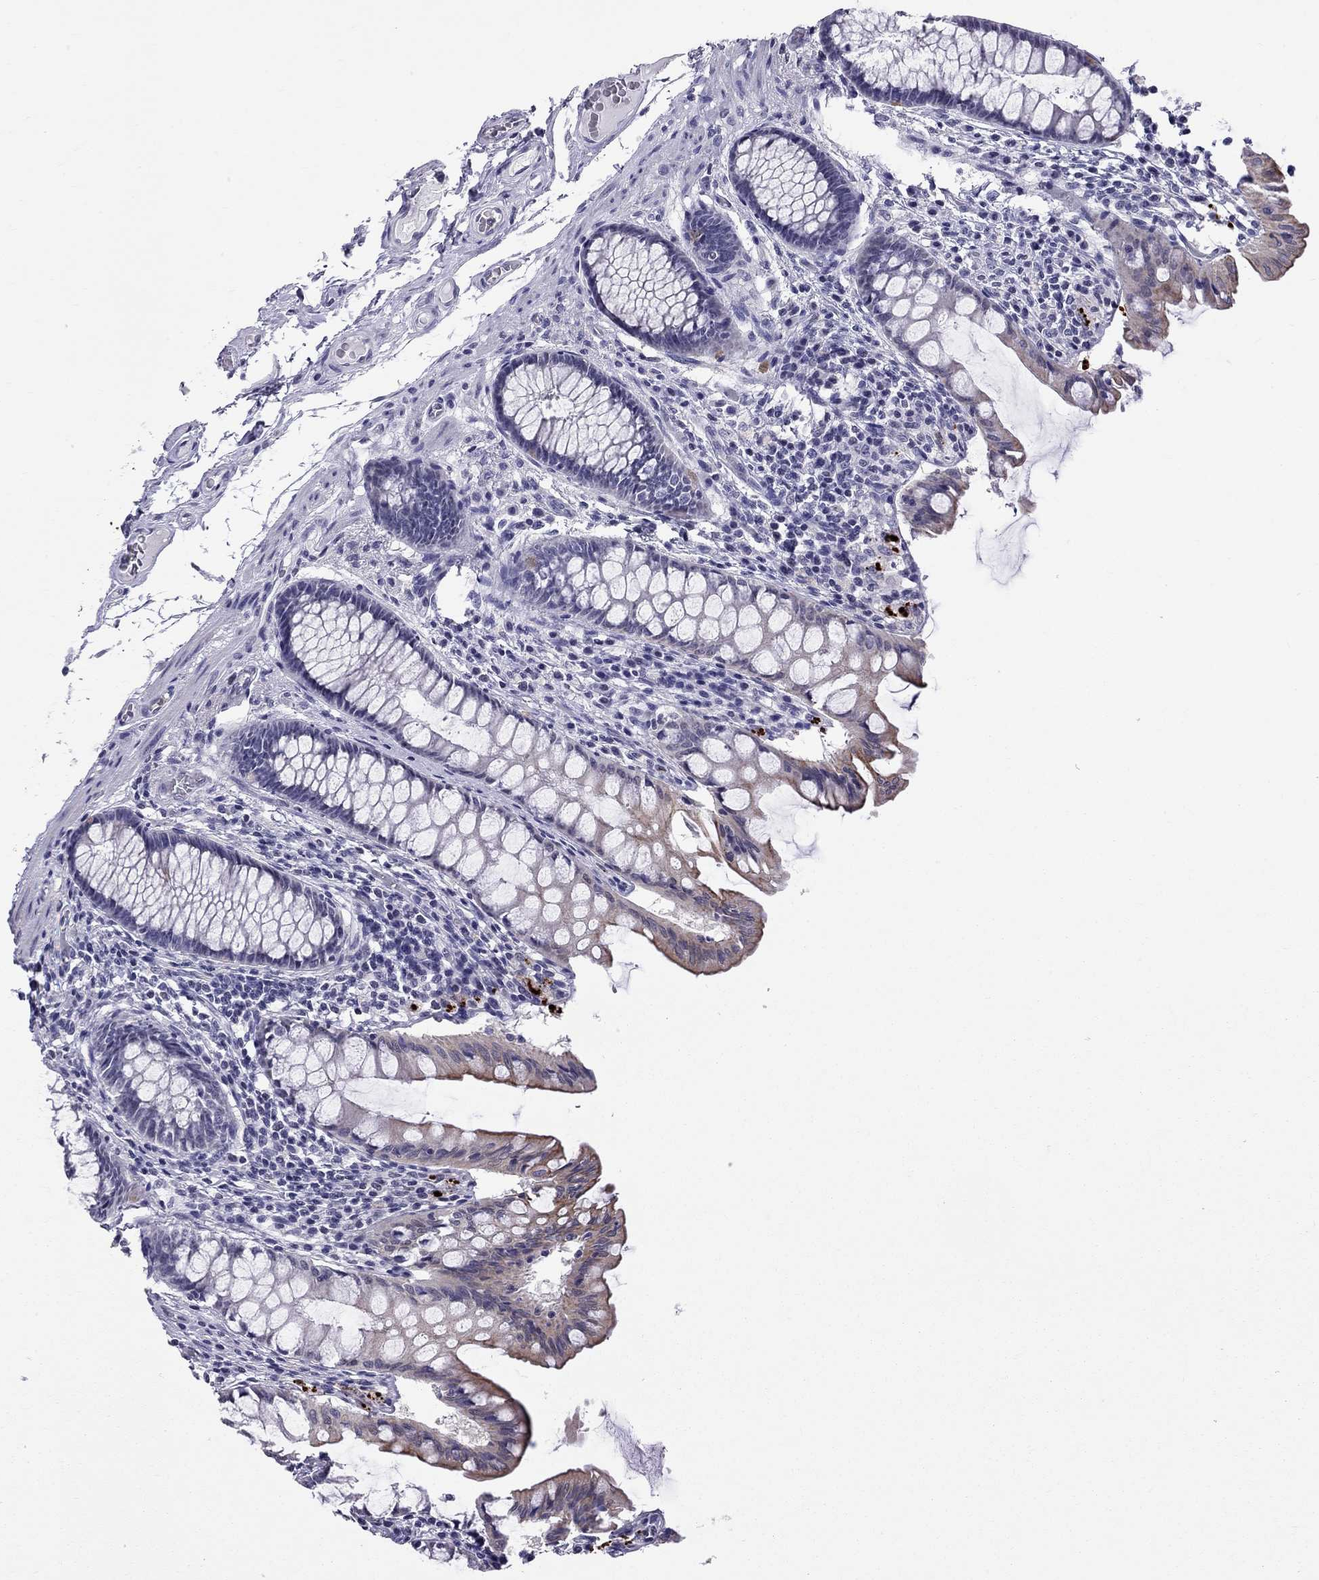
{"staining": {"intensity": "negative", "quantity": "none", "location": "none"}, "tissue": "colon", "cell_type": "Endothelial cells", "image_type": "normal", "snomed": [{"axis": "morphology", "description": "Normal tissue, NOS"}, {"axis": "topography", "description": "Colon"}], "caption": "Immunohistochemistry (IHC) photomicrograph of unremarkable colon: human colon stained with DAB displays no significant protein staining in endothelial cells. Brightfield microscopy of immunohistochemistry (IHC) stained with DAB (brown) and hematoxylin (blue), captured at high magnification.", "gene": "MUC15", "patient": {"sex": "female", "age": 65}}